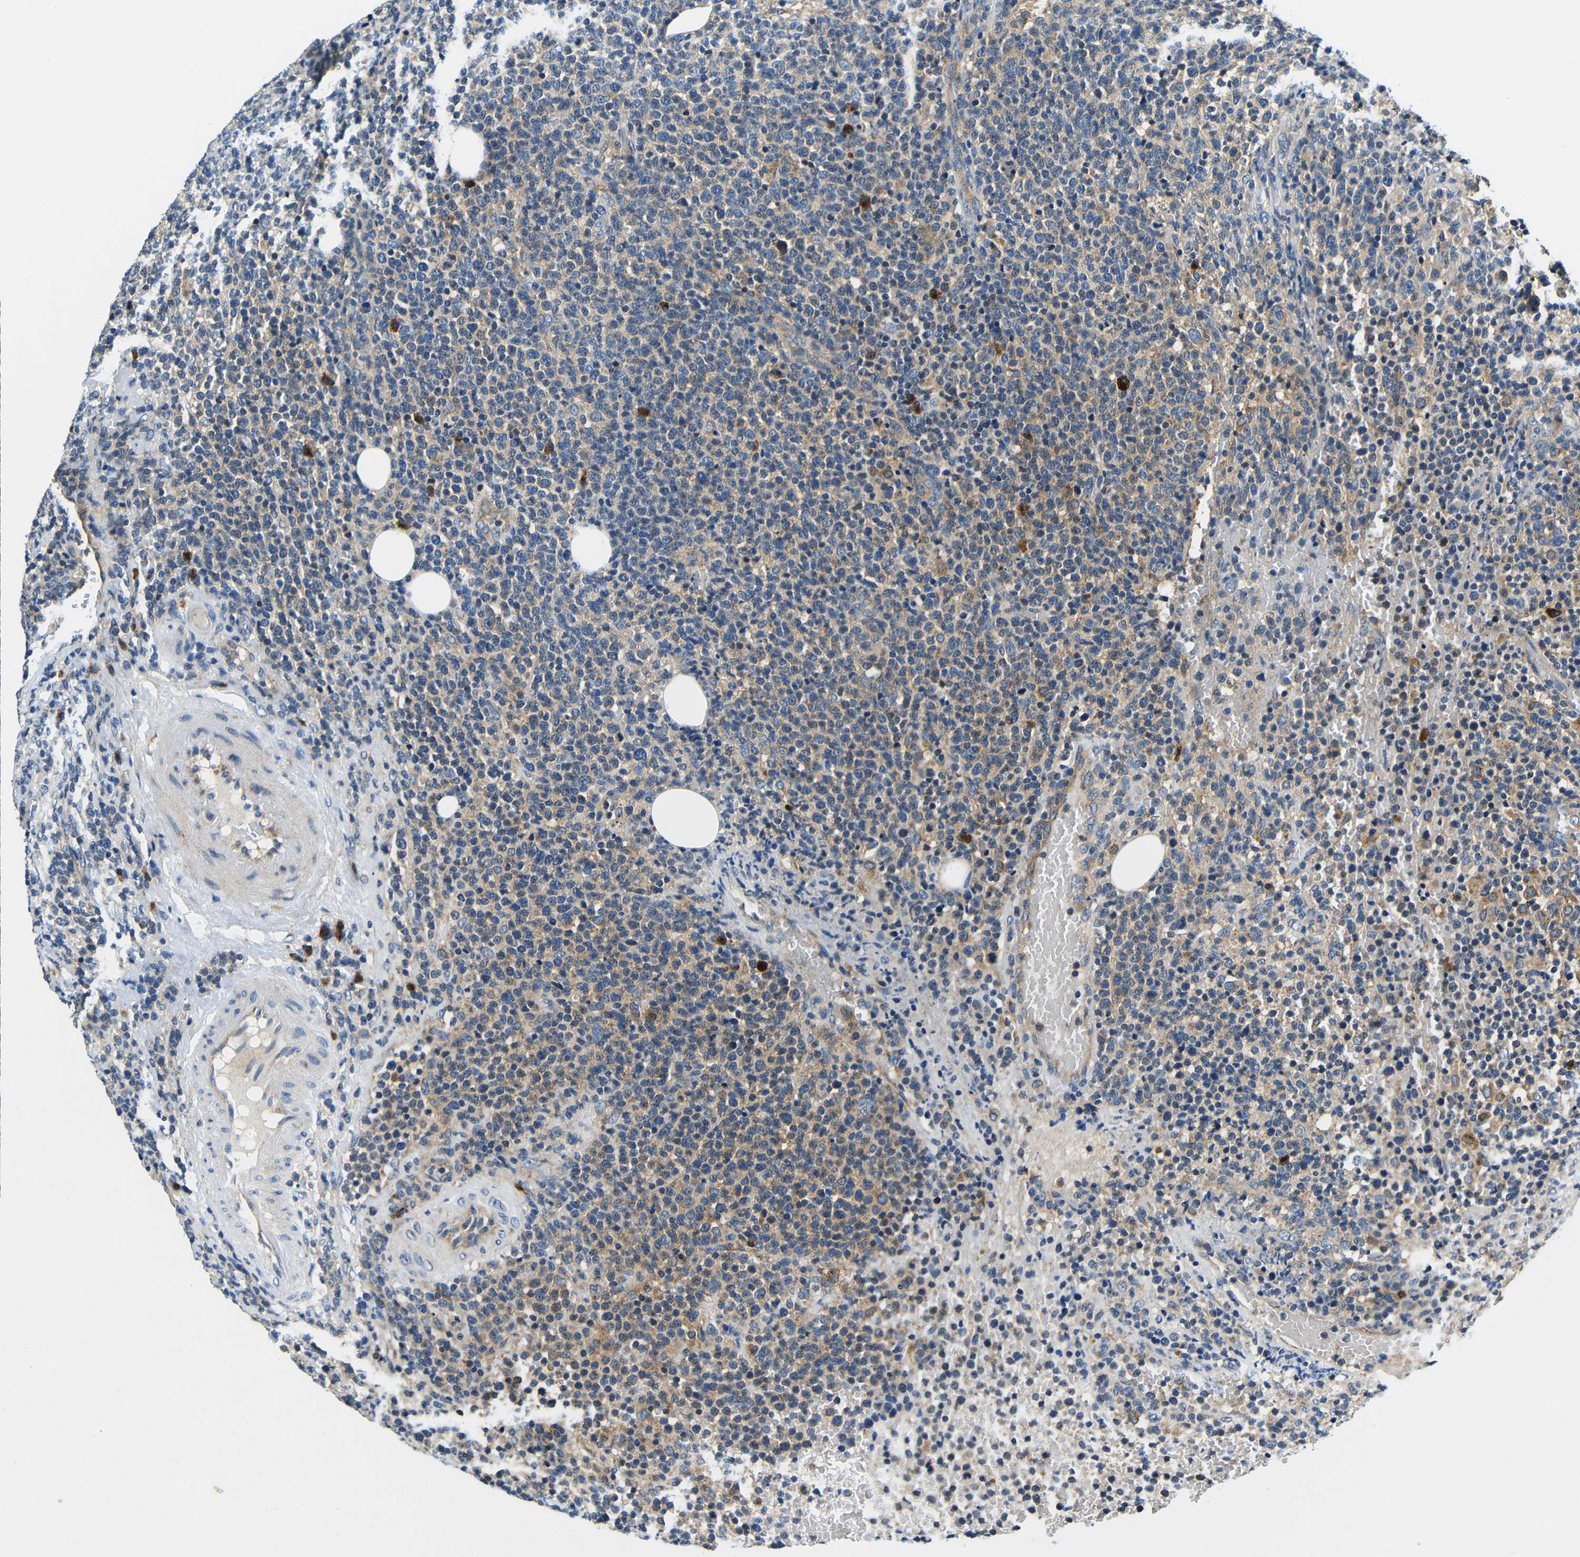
{"staining": {"intensity": "weak", "quantity": ">75%", "location": "cytoplasmic/membranous"}, "tissue": "lymphoma", "cell_type": "Tumor cells", "image_type": "cancer", "snomed": [{"axis": "morphology", "description": "Malignant lymphoma, non-Hodgkin's type, High grade"}, {"axis": "topography", "description": "Lymph node"}], "caption": "Weak cytoplasmic/membranous protein expression is present in approximately >75% of tumor cells in high-grade malignant lymphoma, non-Hodgkin's type.", "gene": "USO1", "patient": {"sex": "male", "age": 61}}